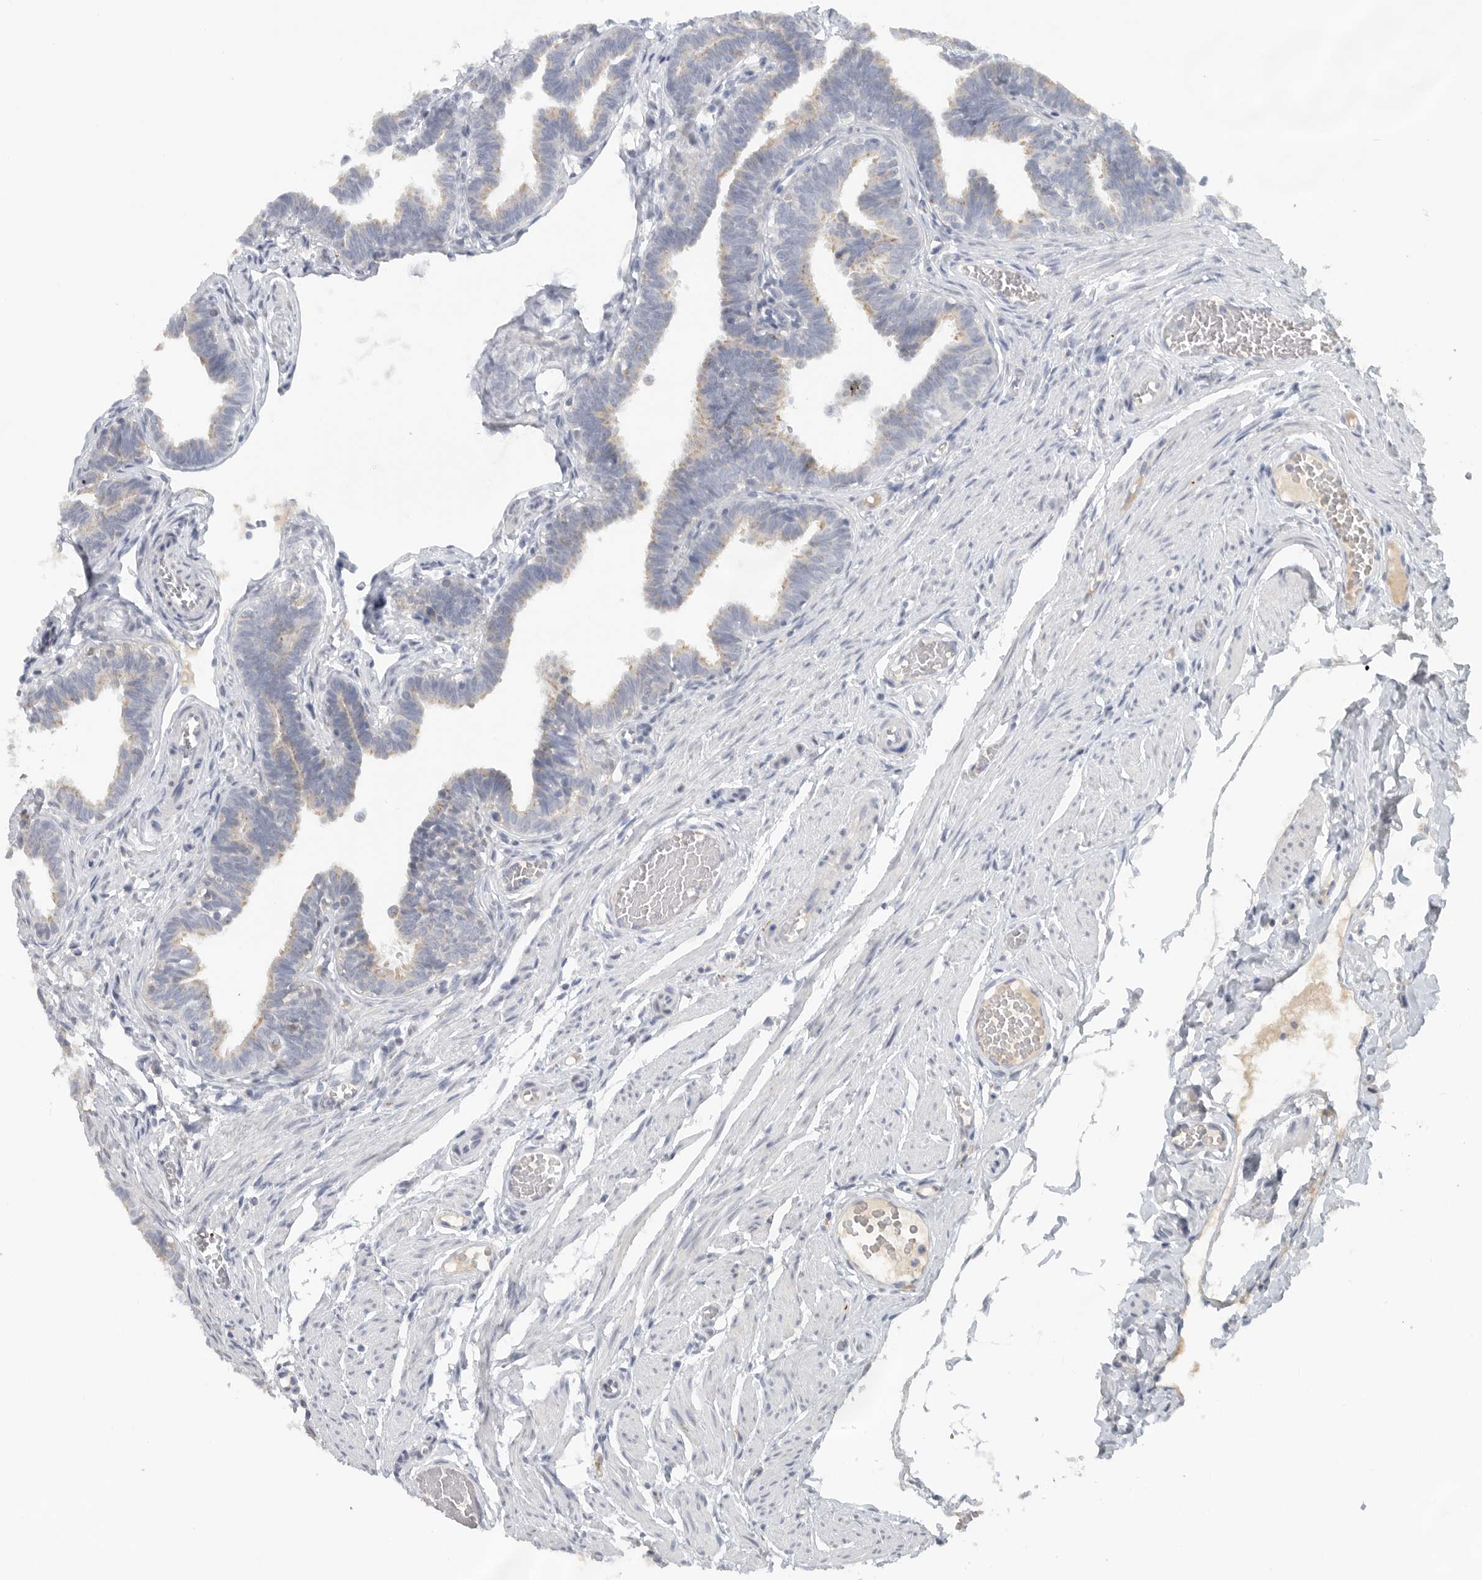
{"staining": {"intensity": "negative", "quantity": "none", "location": "none"}, "tissue": "fallopian tube", "cell_type": "Glandular cells", "image_type": "normal", "snomed": [{"axis": "morphology", "description": "Normal tissue, NOS"}, {"axis": "topography", "description": "Fallopian tube"}, {"axis": "topography", "description": "Ovary"}], "caption": "This image is of benign fallopian tube stained with immunohistochemistry (IHC) to label a protein in brown with the nuclei are counter-stained blue. There is no expression in glandular cells. (DAB IHC, high magnification).", "gene": "PAM", "patient": {"sex": "female", "age": 23}}